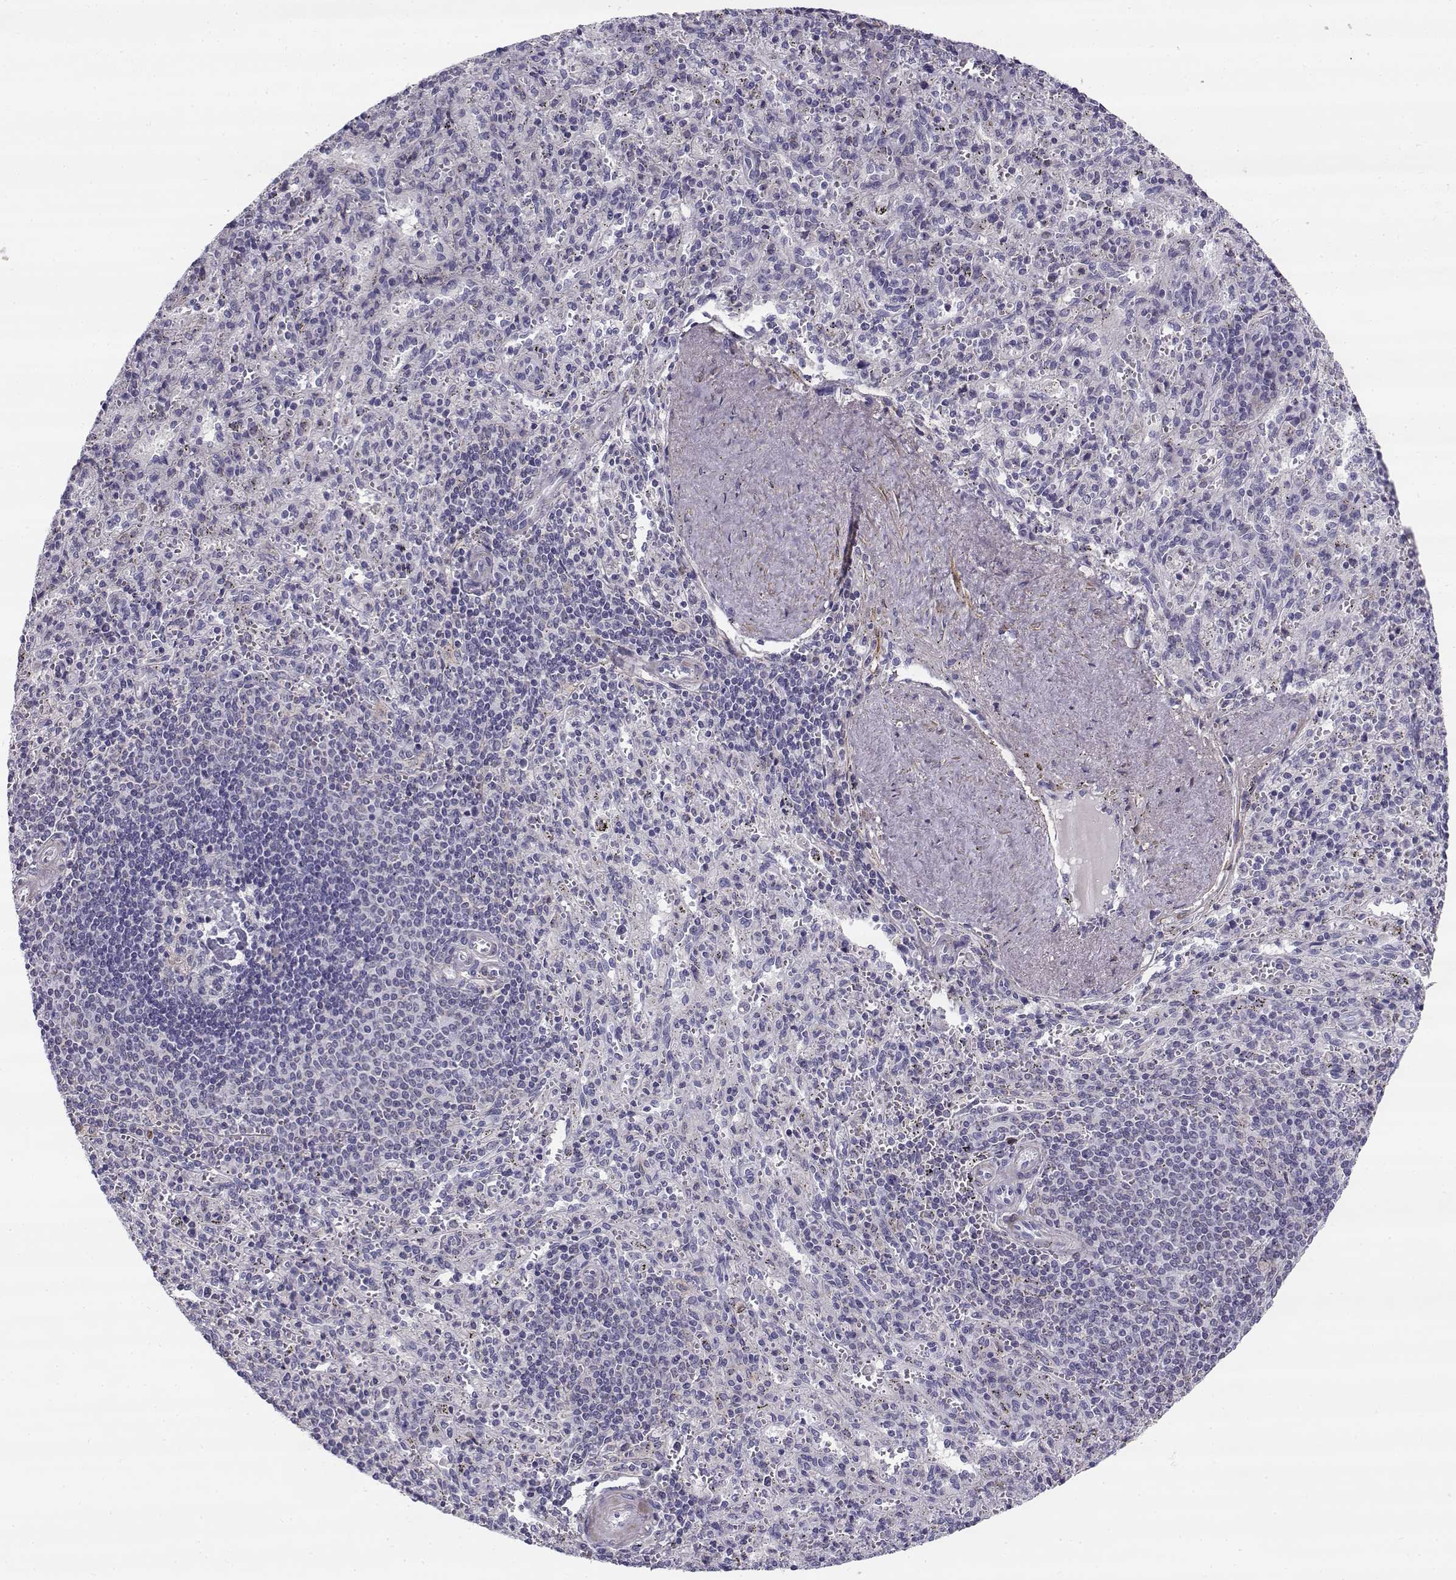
{"staining": {"intensity": "negative", "quantity": "none", "location": "none"}, "tissue": "spleen", "cell_type": "Cells in red pulp", "image_type": "normal", "snomed": [{"axis": "morphology", "description": "Normal tissue, NOS"}, {"axis": "topography", "description": "Spleen"}], "caption": "This is an IHC image of unremarkable spleen. There is no positivity in cells in red pulp.", "gene": "CREB3L3", "patient": {"sex": "male", "age": 57}}